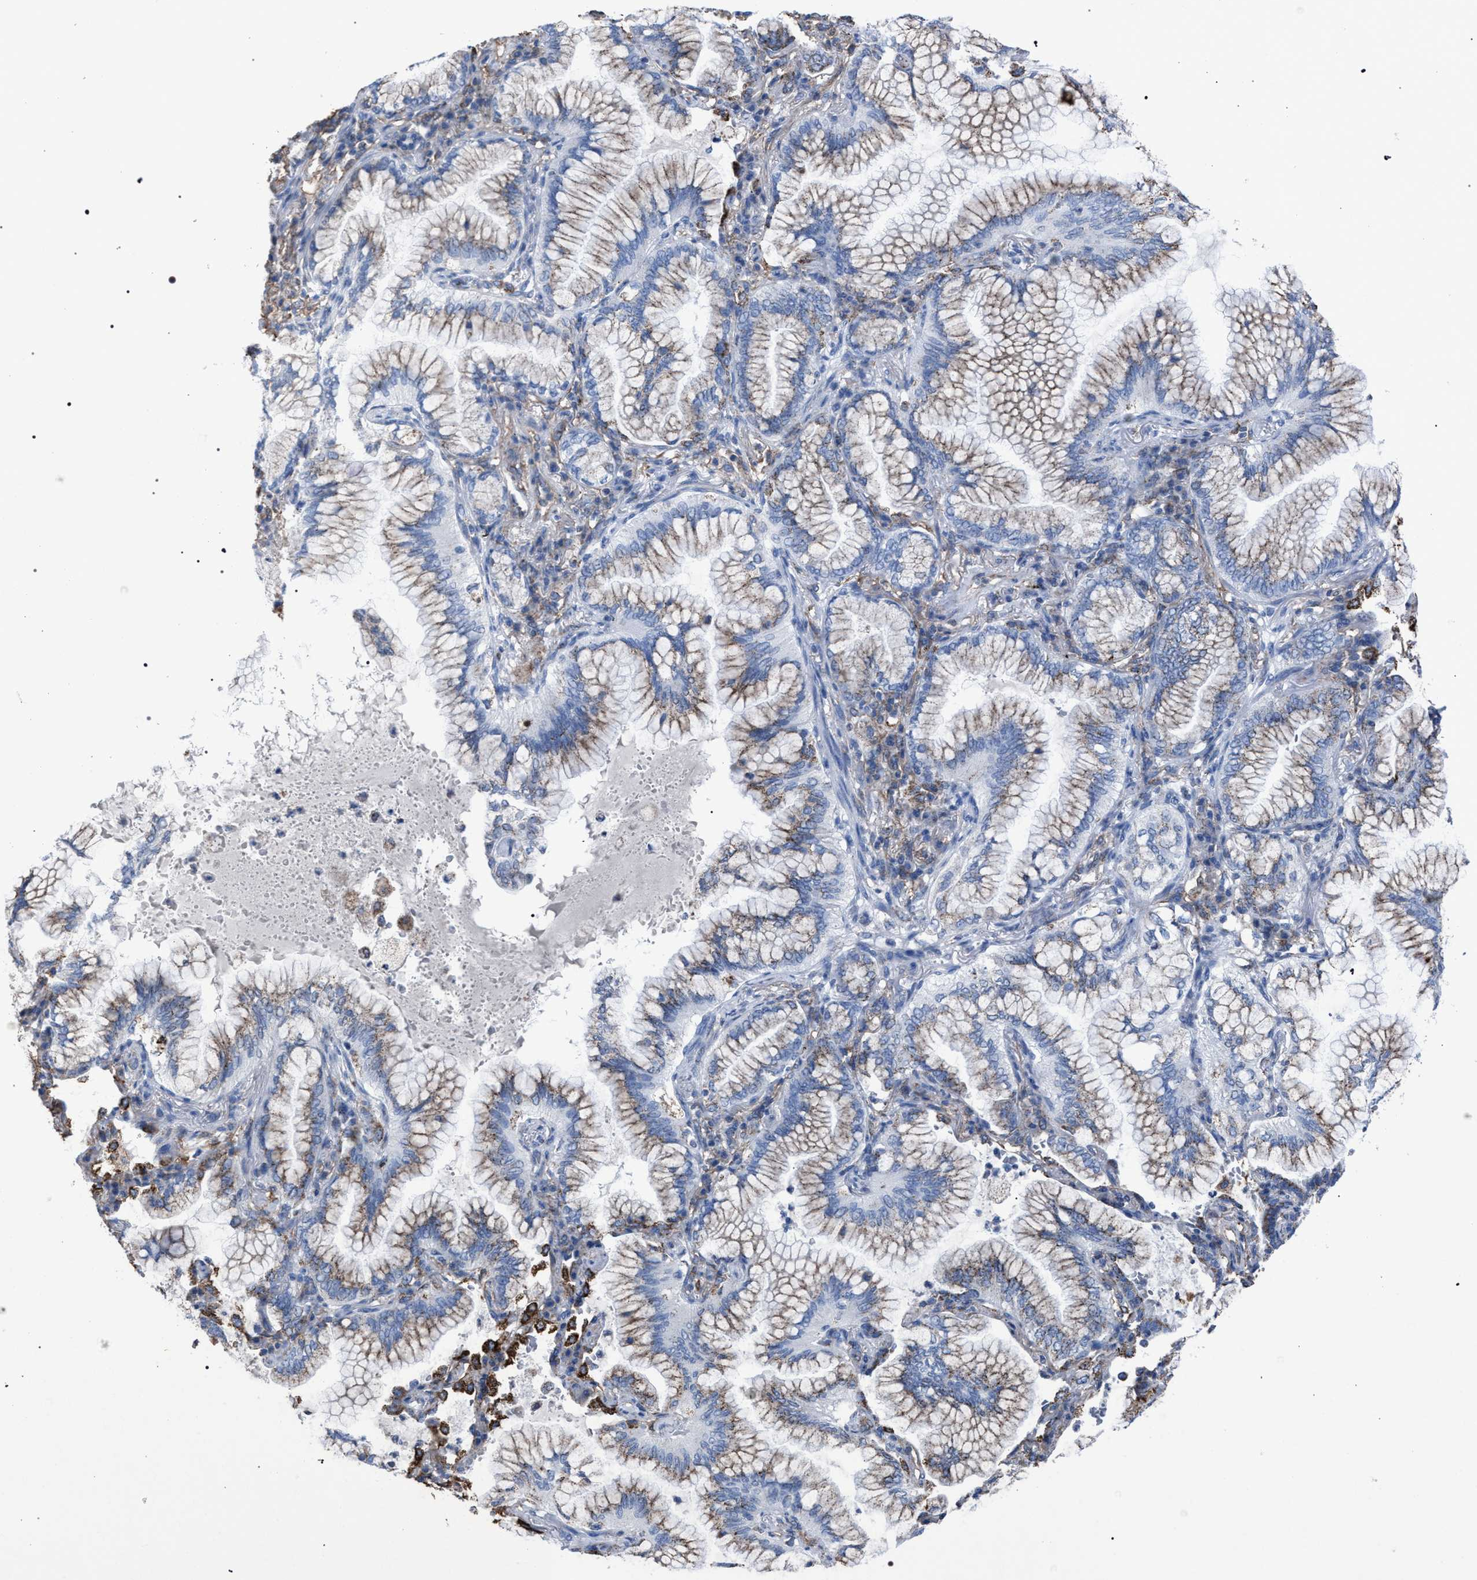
{"staining": {"intensity": "weak", "quantity": "25%-75%", "location": "cytoplasmic/membranous"}, "tissue": "lung cancer", "cell_type": "Tumor cells", "image_type": "cancer", "snomed": [{"axis": "morphology", "description": "Adenocarcinoma, NOS"}, {"axis": "topography", "description": "Lung"}], "caption": "The photomicrograph reveals staining of adenocarcinoma (lung), revealing weak cytoplasmic/membranous protein positivity (brown color) within tumor cells.", "gene": "HSD17B4", "patient": {"sex": "female", "age": 70}}